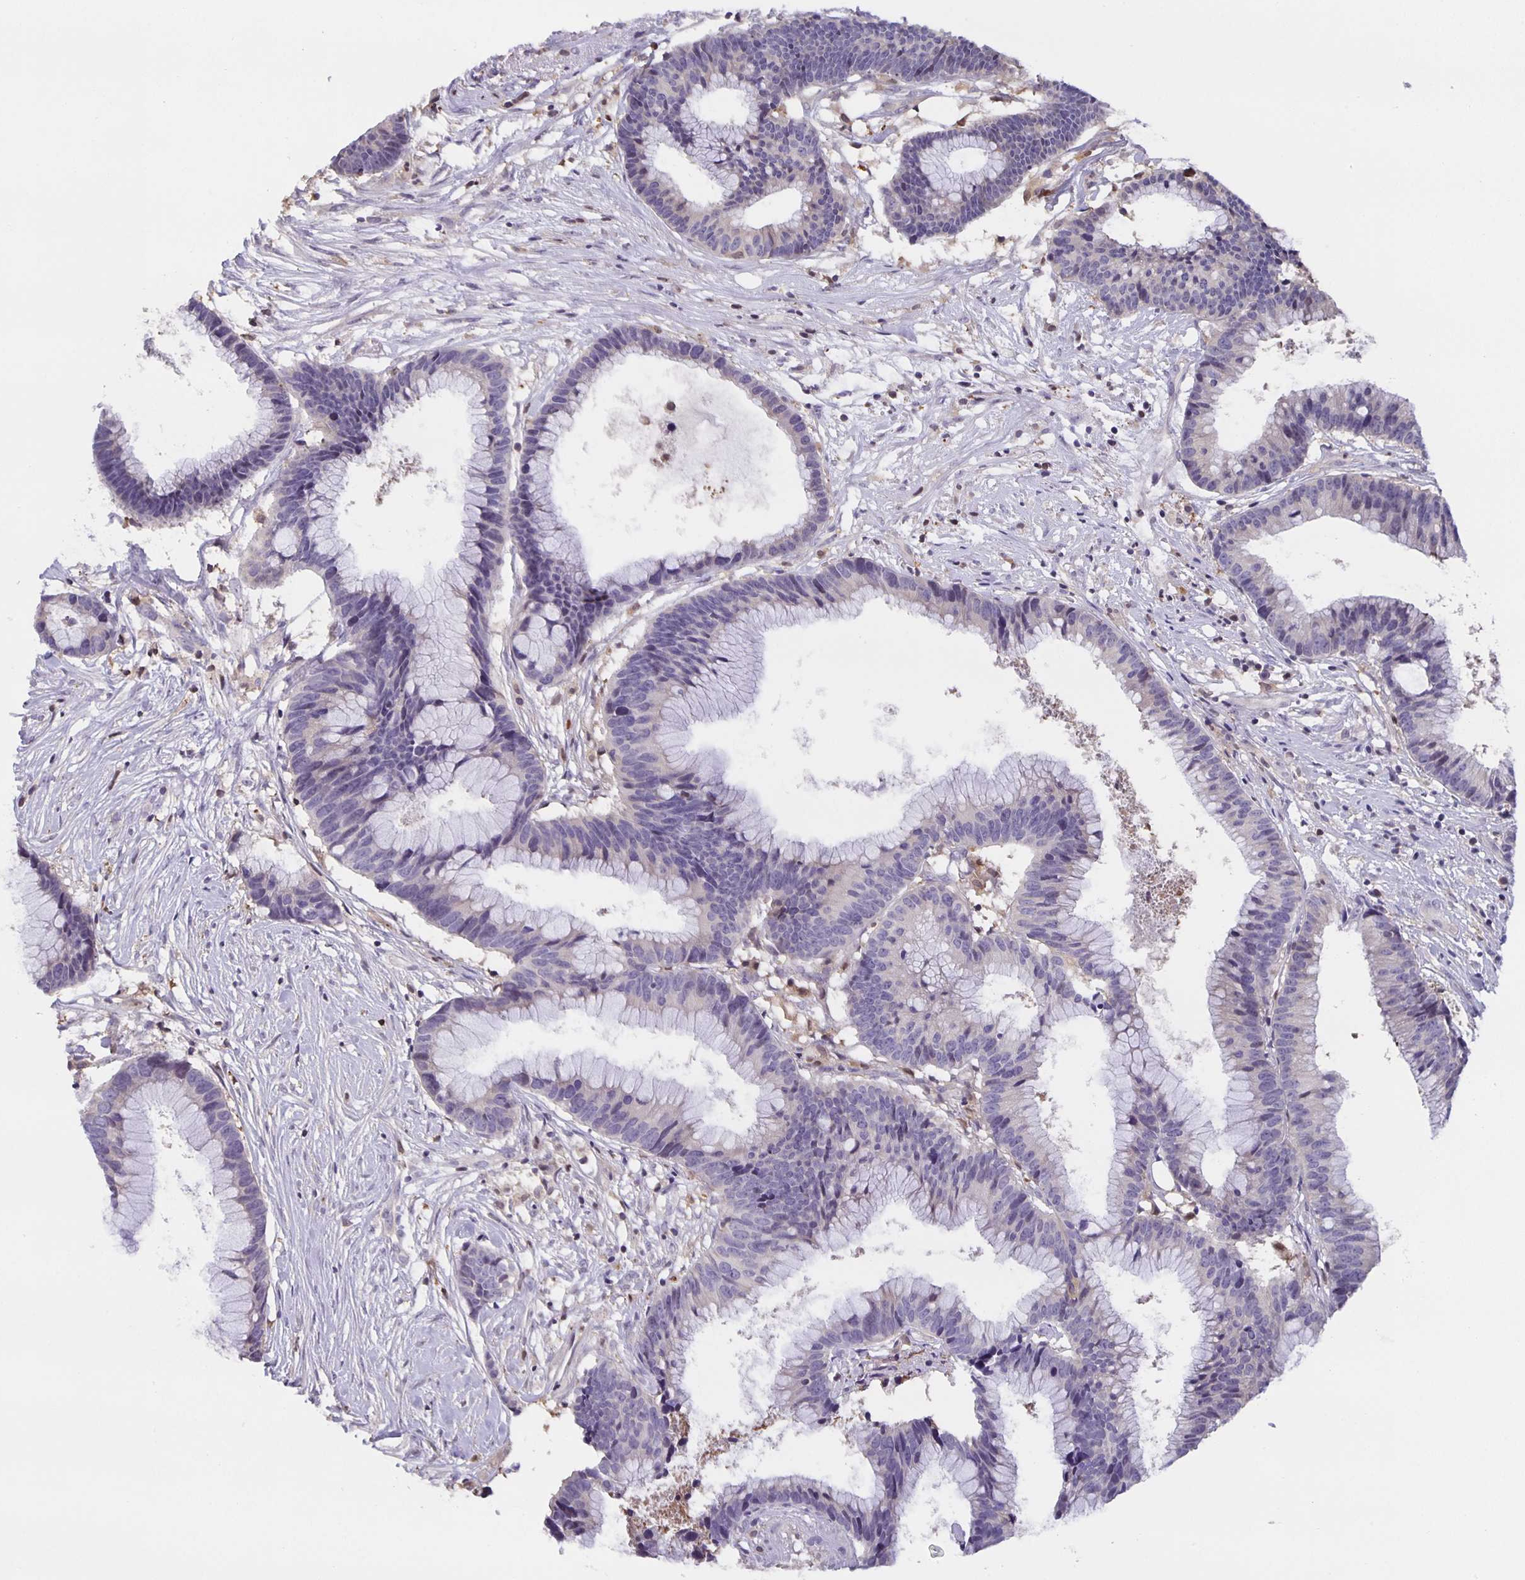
{"staining": {"intensity": "negative", "quantity": "none", "location": "none"}, "tissue": "colorectal cancer", "cell_type": "Tumor cells", "image_type": "cancer", "snomed": [{"axis": "morphology", "description": "Adenocarcinoma, NOS"}, {"axis": "topography", "description": "Colon"}], "caption": "The histopathology image displays no significant positivity in tumor cells of adenocarcinoma (colorectal).", "gene": "MARCHF6", "patient": {"sex": "female", "age": 78}}